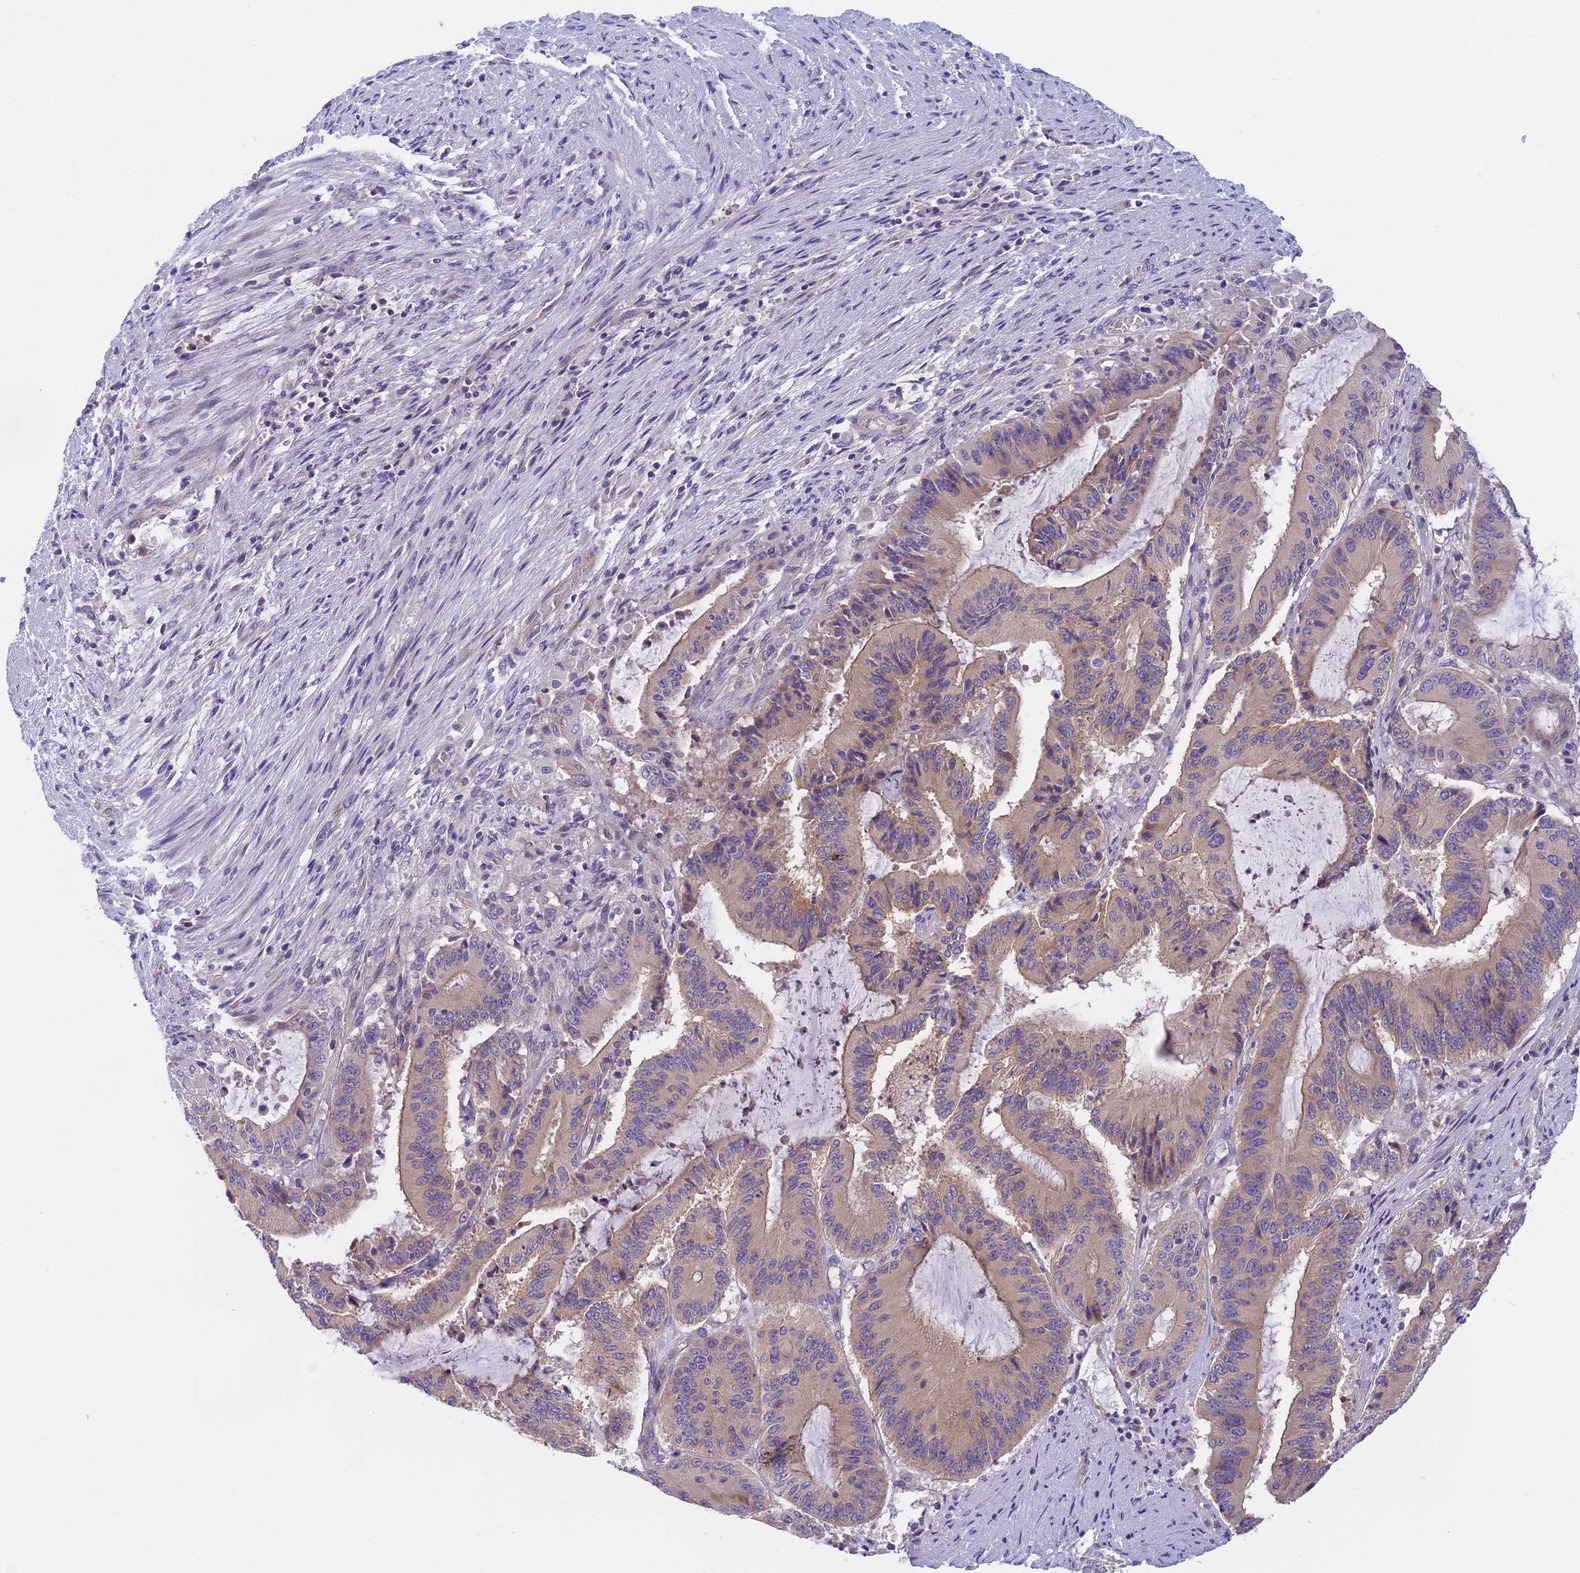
{"staining": {"intensity": "weak", "quantity": "25%-75%", "location": "cytoplasmic/membranous"}, "tissue": "liver cancer", "cell_type": "Tumor cells", "image_type": "cancer", "snomed": [{"axis": "morphology", "description": "Normal tissue, NOS"}, {"axis": "morphology", "description": "Cholangiocarcinoma"}, {"axis": "topography", "description": "Liver"}, {"axis": "topography", "description": "Peripheral nerve tissue"}], "caption": "A low amount of weak cytoplasmic/membranous expression is seen in about 25%-75% of tumor cells in cholangiocarcinoma (liver) tissue. (DAB (3,3'-diaminobenzidine) = brown stain, brightfield microscopy at high magnification).", "gene": "ARHGEF37", "patient": {"sex": "female", "age": 73}}